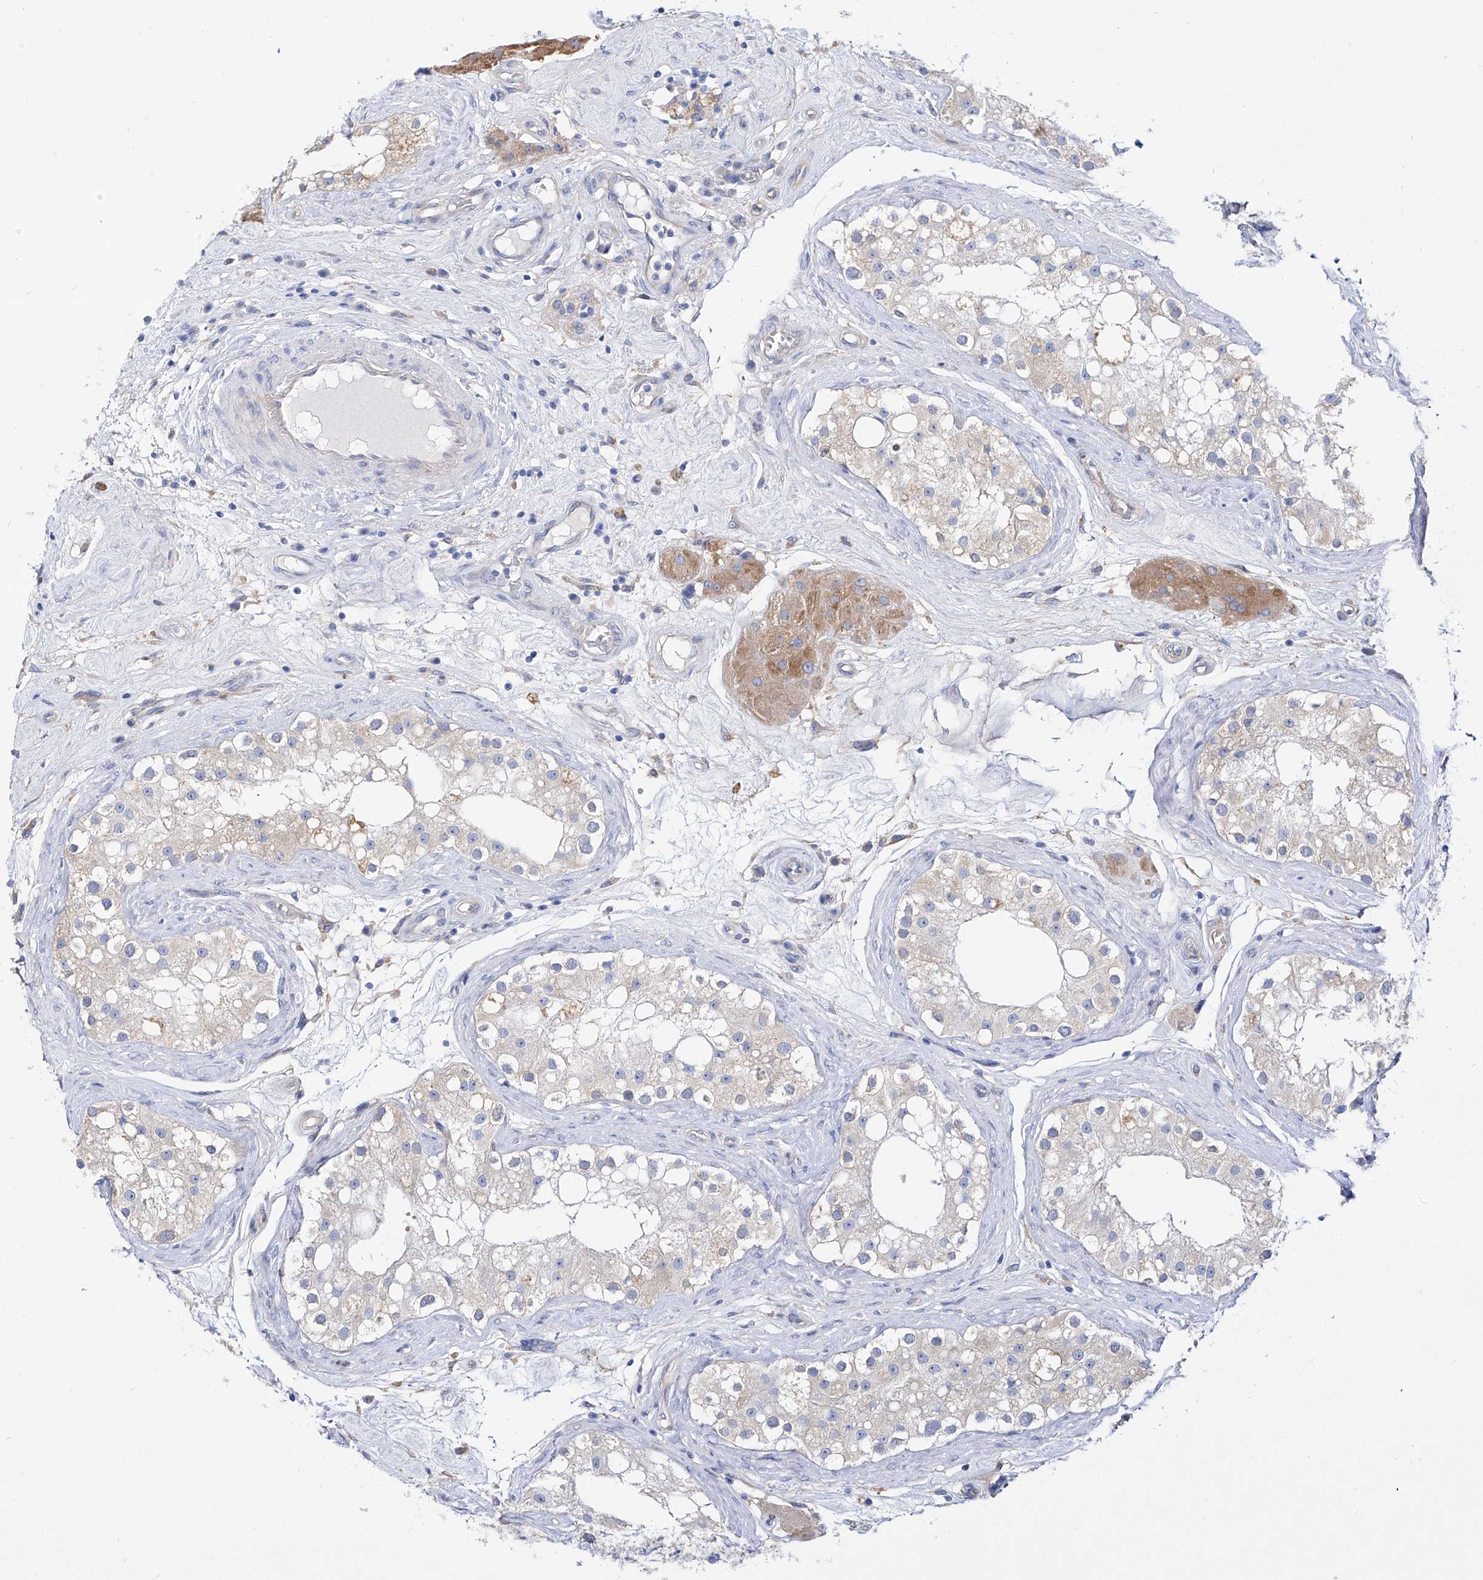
{"staining": {"intensity": "negative", "quantity": "none", "location": "none"}, "tissue": "testis", "cell_type": "Cells in seminiferous ducts", "image_type": "normal", "snomed": [{"axis": "morphology", "description": "Normal tissue, NOS"}, {"axis": "topography", "description": "Testis"}], "caption": "A high-resolution micrograph shows immunohistochemistry staining of unremarkable testis, which displays no significant expression in cells in seminiferous ducts. The staining is performed using DAB brown chromogen with nuclei counter-stained in using hematoxylin.", "gene": "ZNF653", "patient": {"sex": "male", "age": 84}}